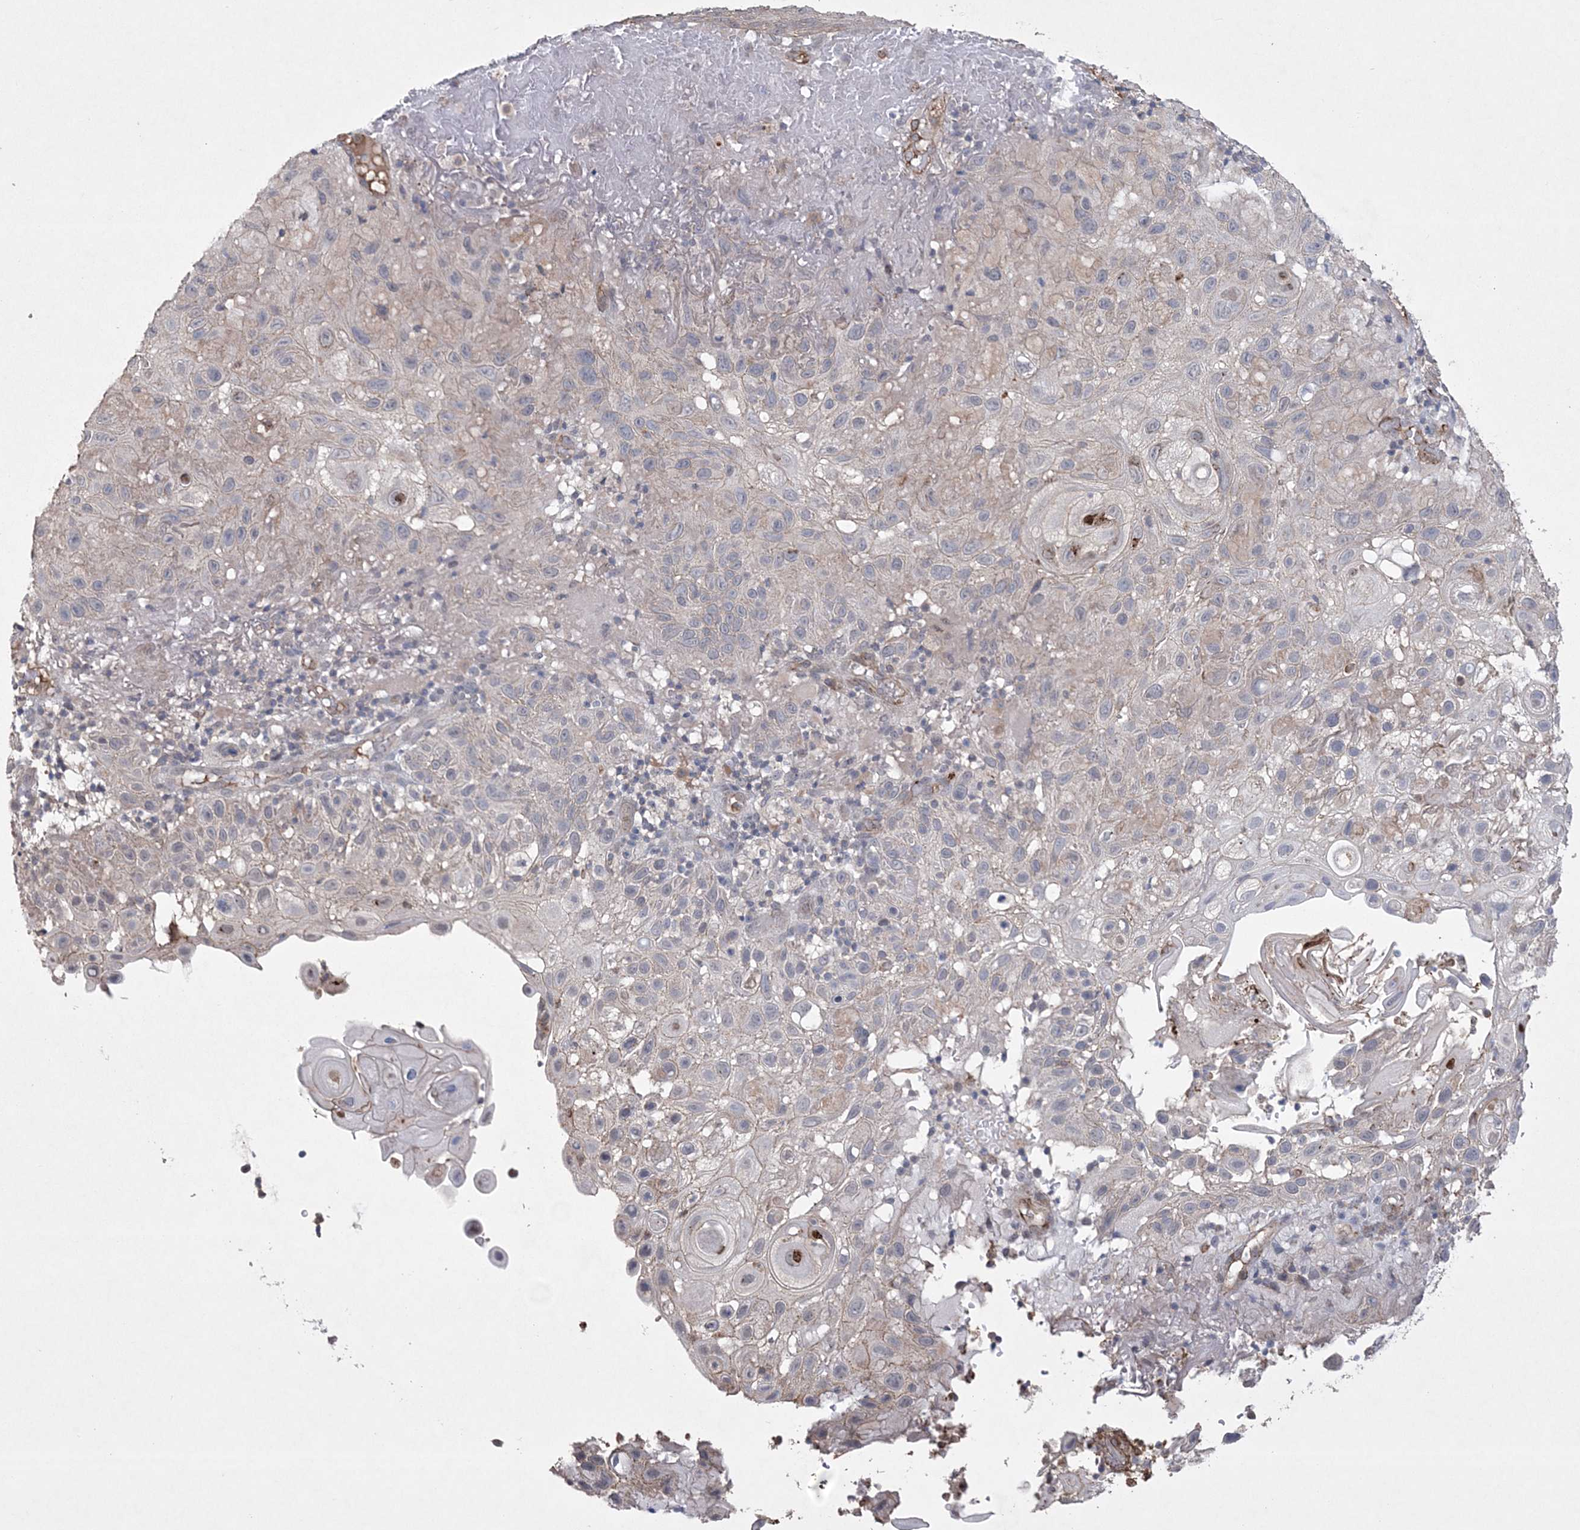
{"staining": {"intensity": "negative", "quantity": "none", "location": "none"}, "tissue": "skin cancer", "cell_type": "Tumor cells", "image_type": "cancer", "snomed": [{"axis": "morphology", "description": "Normal tissue, NOS"}, {"axis": "morphology", "description": "Squamous cell carcinoma, NOS"}, {"axis": "topography", "description": "Skin"}], "caption": "Immunohistochemical staining of skin squamous cell carcinoma demonstrates no significant expression in tumor cells.", "gene": "DPCD", "patient": {"sex": "female", "age": 96}}